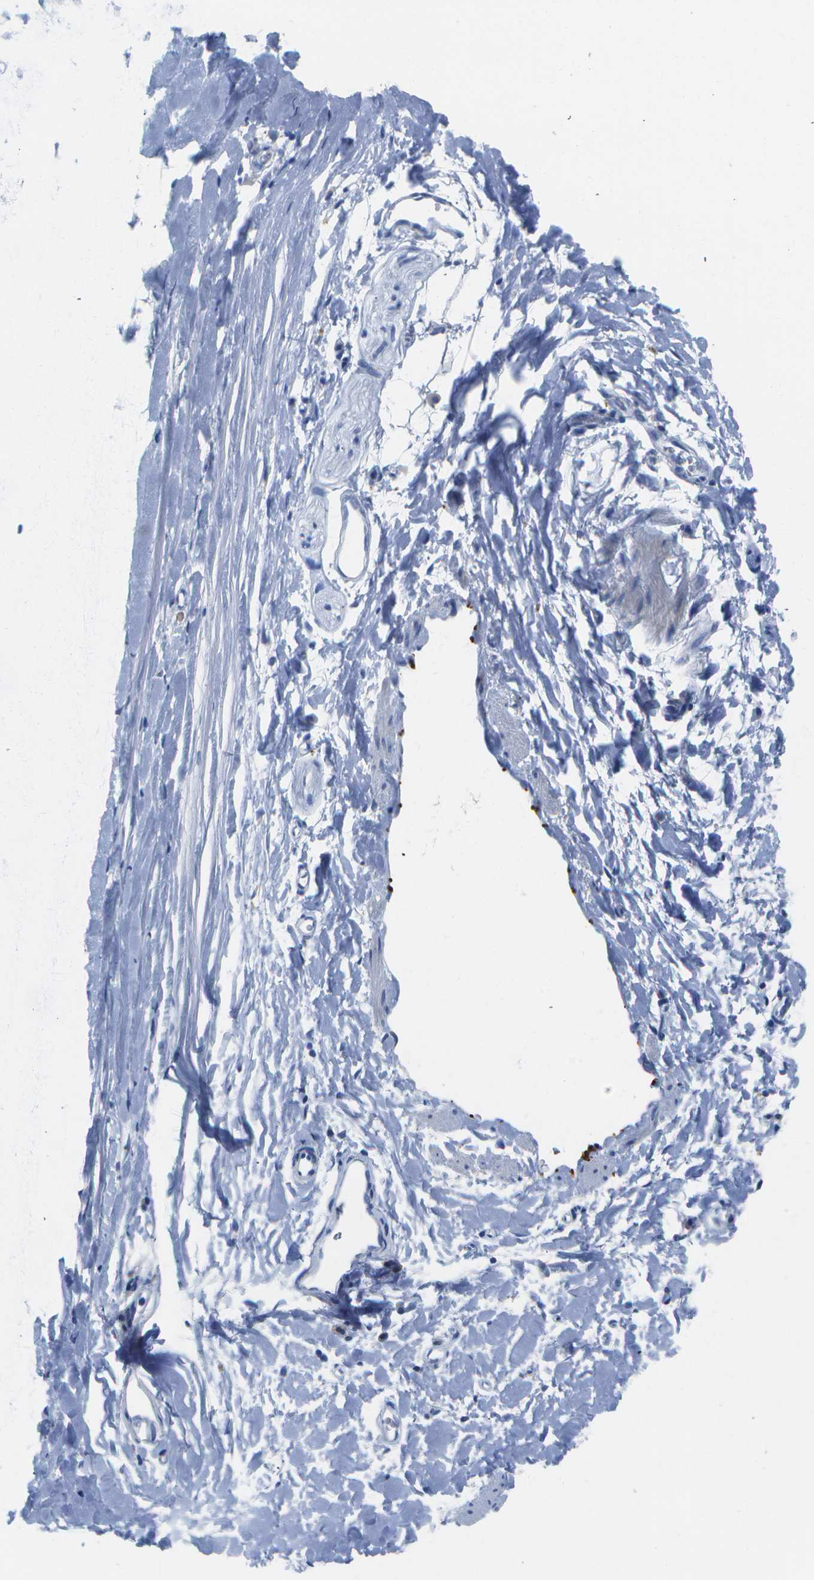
{"staining": {"intensity": "negative", "quantity": "none", "location": "none"}, "tissue": "adipose tissue", "cell_type": "Adipocytes", "image_type": "normal", "snomed": [{"axis": "morphology", "description": "Normal tissue, NOS"}, {"axis": "topography", "description": "Cartilage tissue"}, {"axis": "topography", "description": "Bronchus"}], "caption": "Adipocytes show no significant protein staining in normal adipose tissue. Brightfield microscopy of immunohistochemistry (IHC) stained with DAB (3,3'-diaminobenzidine) (brown) and hematoxylin (blue), captured at high magnification.", "gene": "MS4A1", "patient": {"sex": "female", "age": 53}}